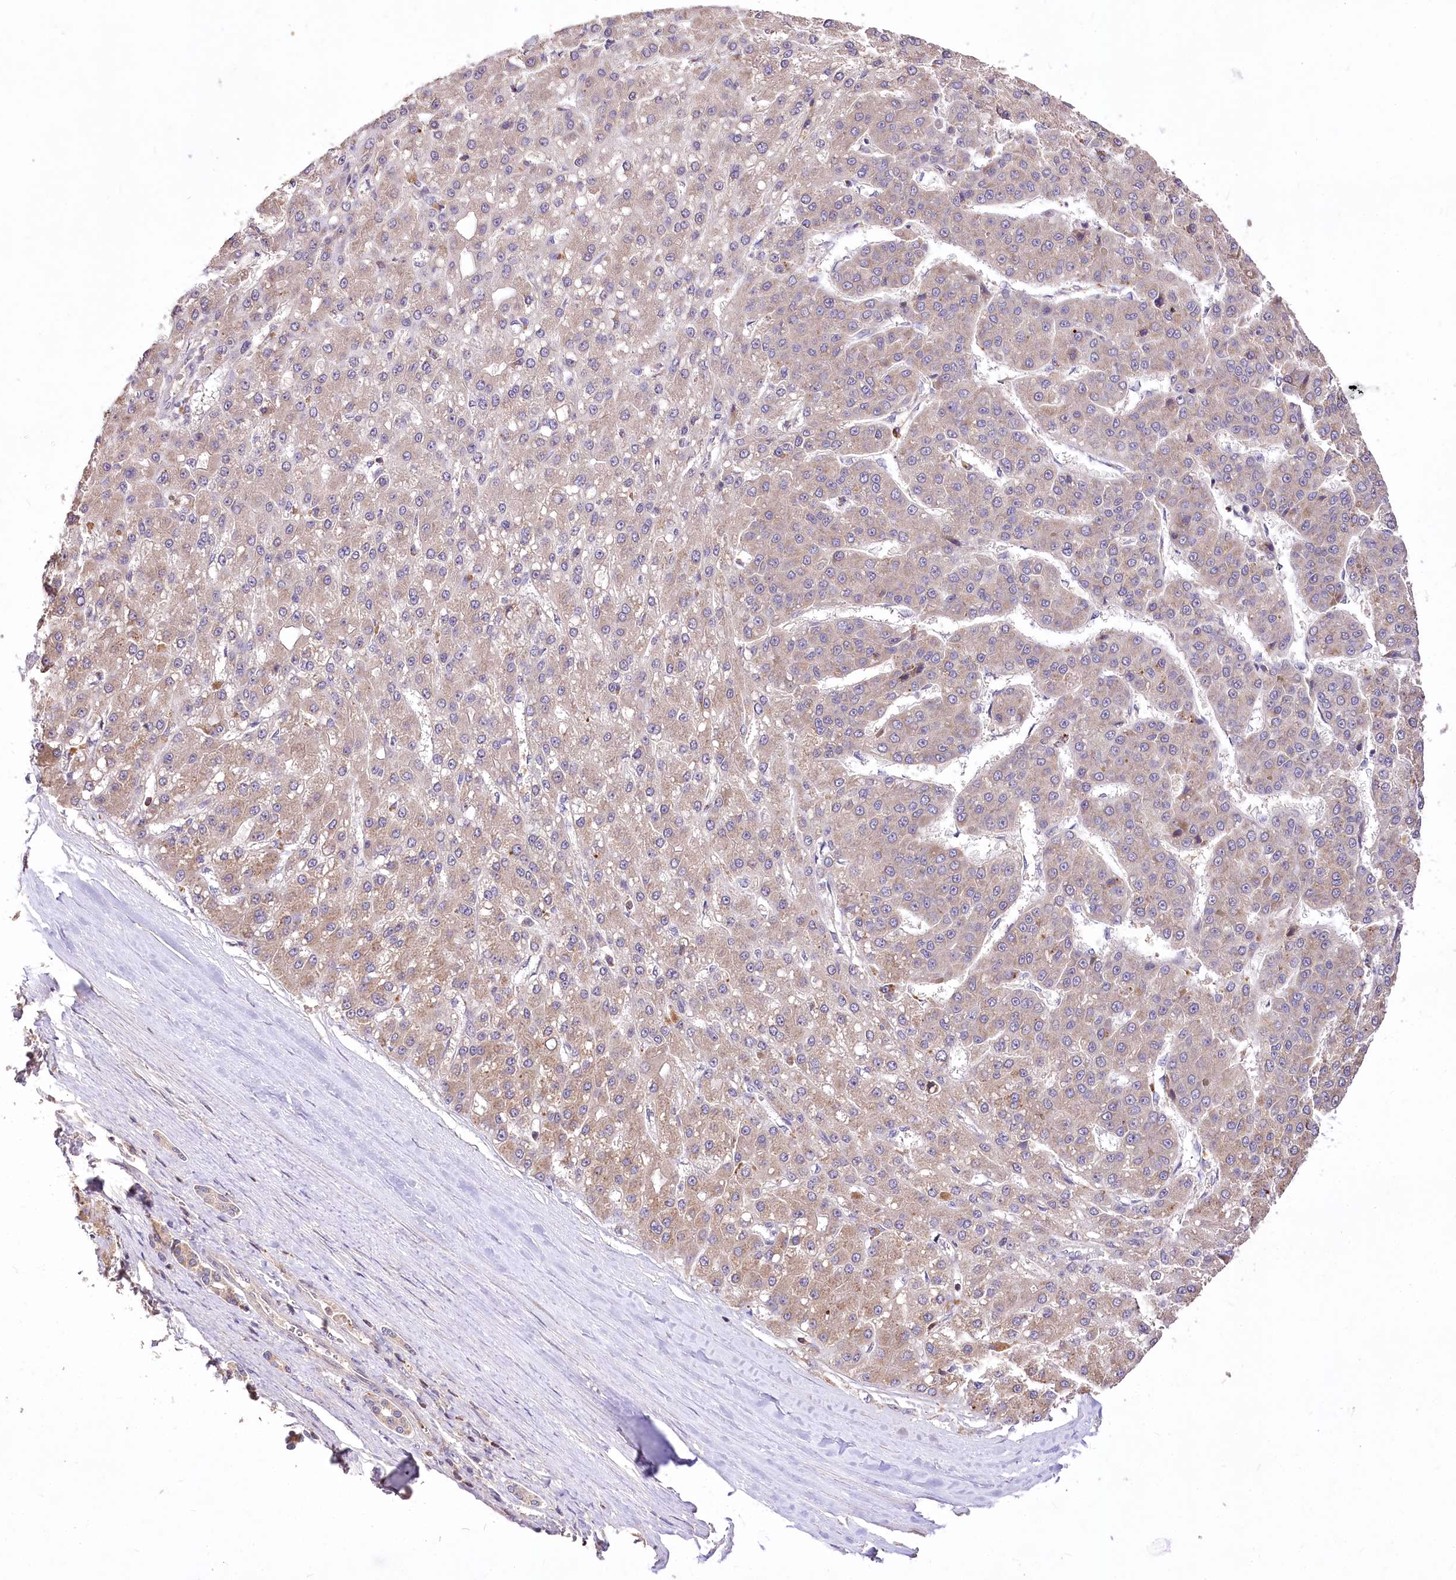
{"staining": {"intensity": "weak", "quantity": "25%-75%", "location": "cytoplasmic/membranous"}, "tissue": "liver cancer", "cell_type": "Tumor cells", "image_type": "cancer", "snomed": [{"axis": "morphology", "description": "Carcinoma, Hepatocellular, NOS"}, {"axis": "topography", "description": "Liver"}], "caption": "Immunohistochemical staining of human liver hepatocellular carcinoma demonstrates low levels of weak cytoplasmic/membranous positivity in about 25%-75% of tumor cells.", "gene": "SERGEF", "patient": {"sex": "male", "age": 67}}